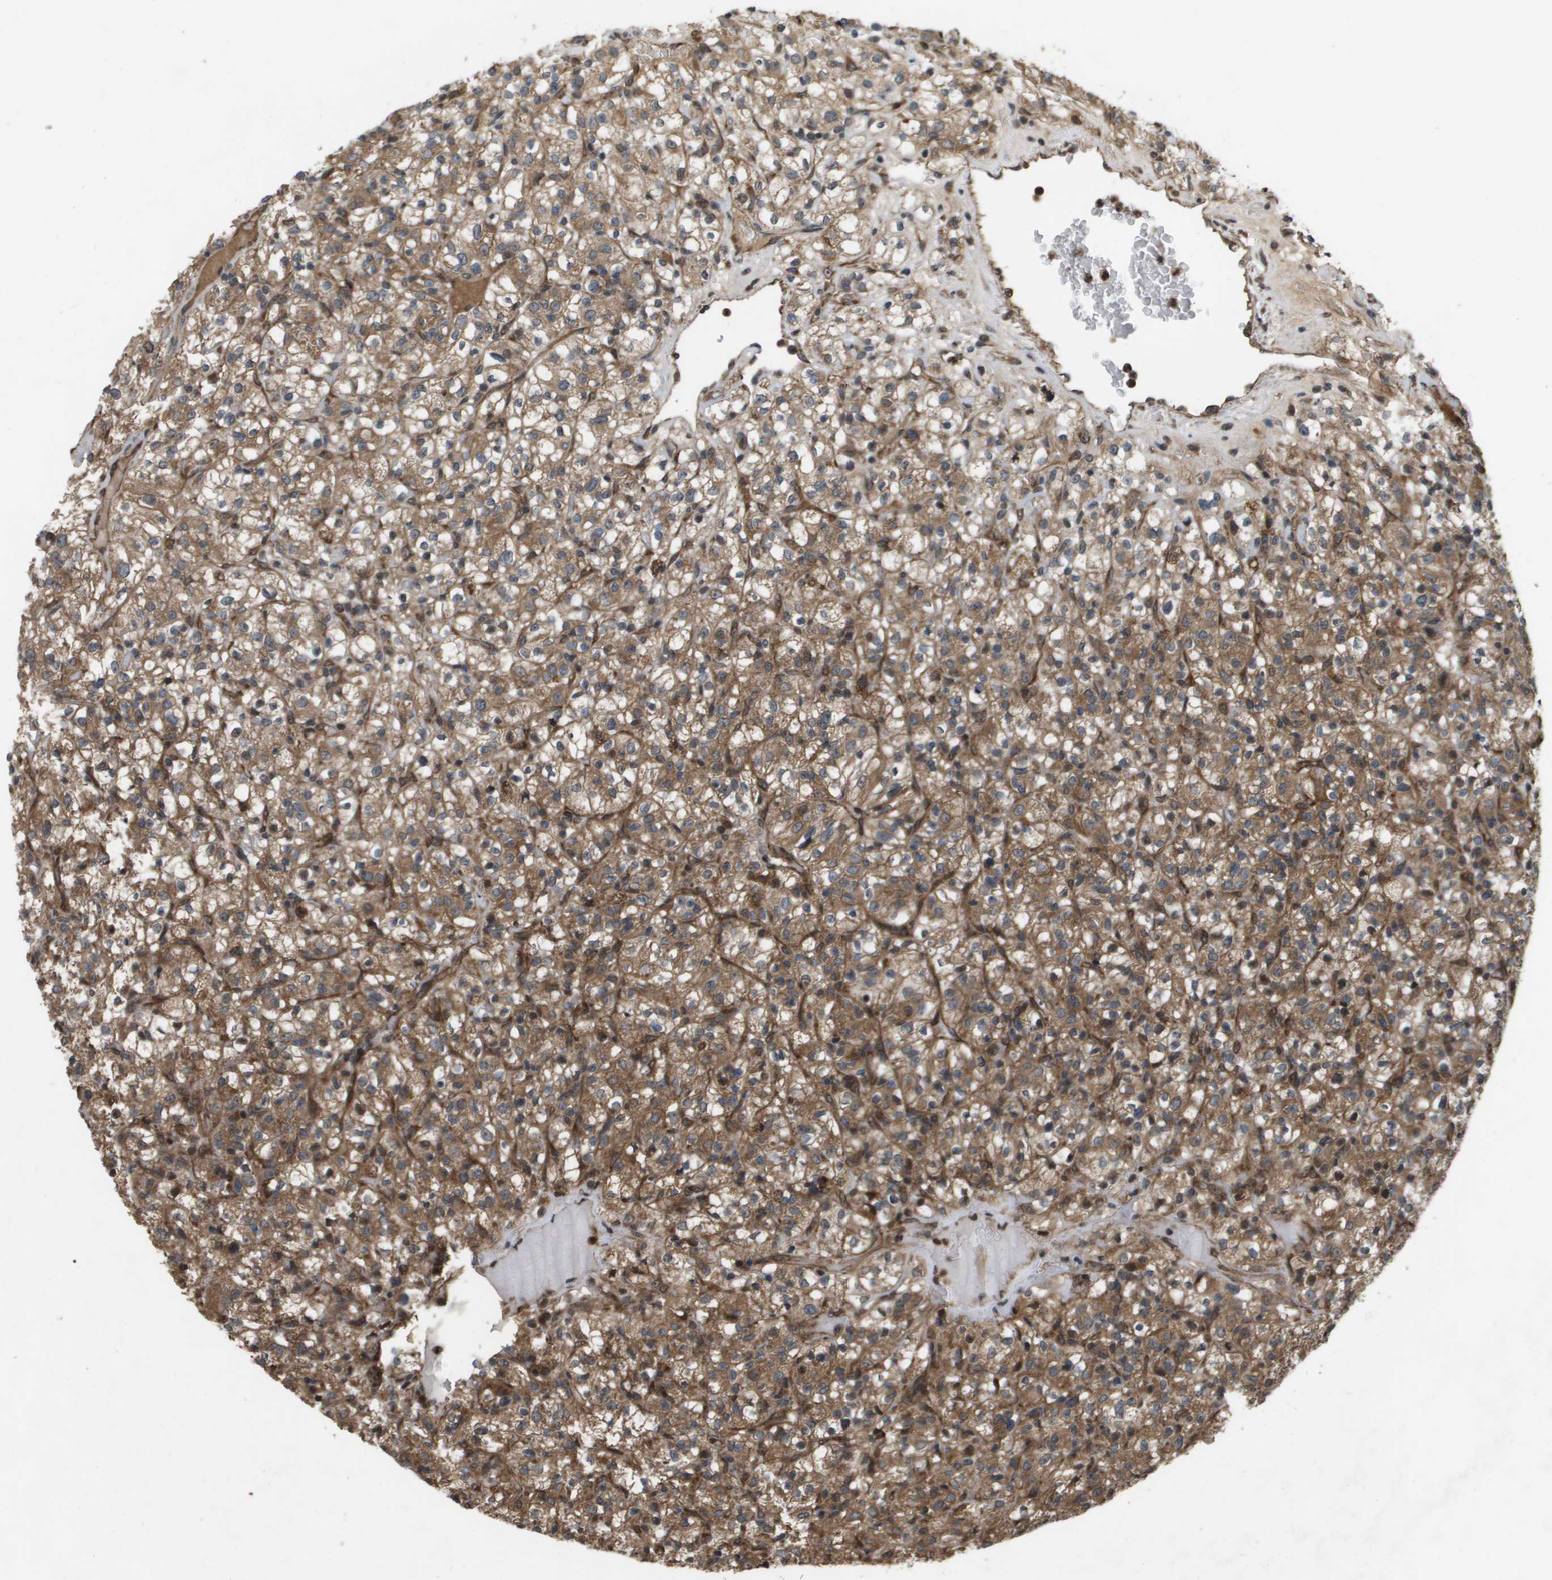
{"staining": {"intensity": "moderate", "quantity": ">75%", "location": "cytoplasmic/membranous"}, "tissue": "renal cancer", "cell_type": "Tumor cells", "image_type": "cancer", "snomed": [{"axis": "morphology", "description": "Normal tissue, NOS"}, {"axis": "morphology", "description": "Adenocarcinoma, NOS"}, {"axis": "topography", "description": "Kidney"}], "caption": "Renal cancer (adenocarcinoma) stained with immunohistochemistry shows moderate cytoplasmic/membranous staining in approximately >75% of tumor cells.", "gene": "SPTLC1", "patient": {"sex": "female", "age": 72}}